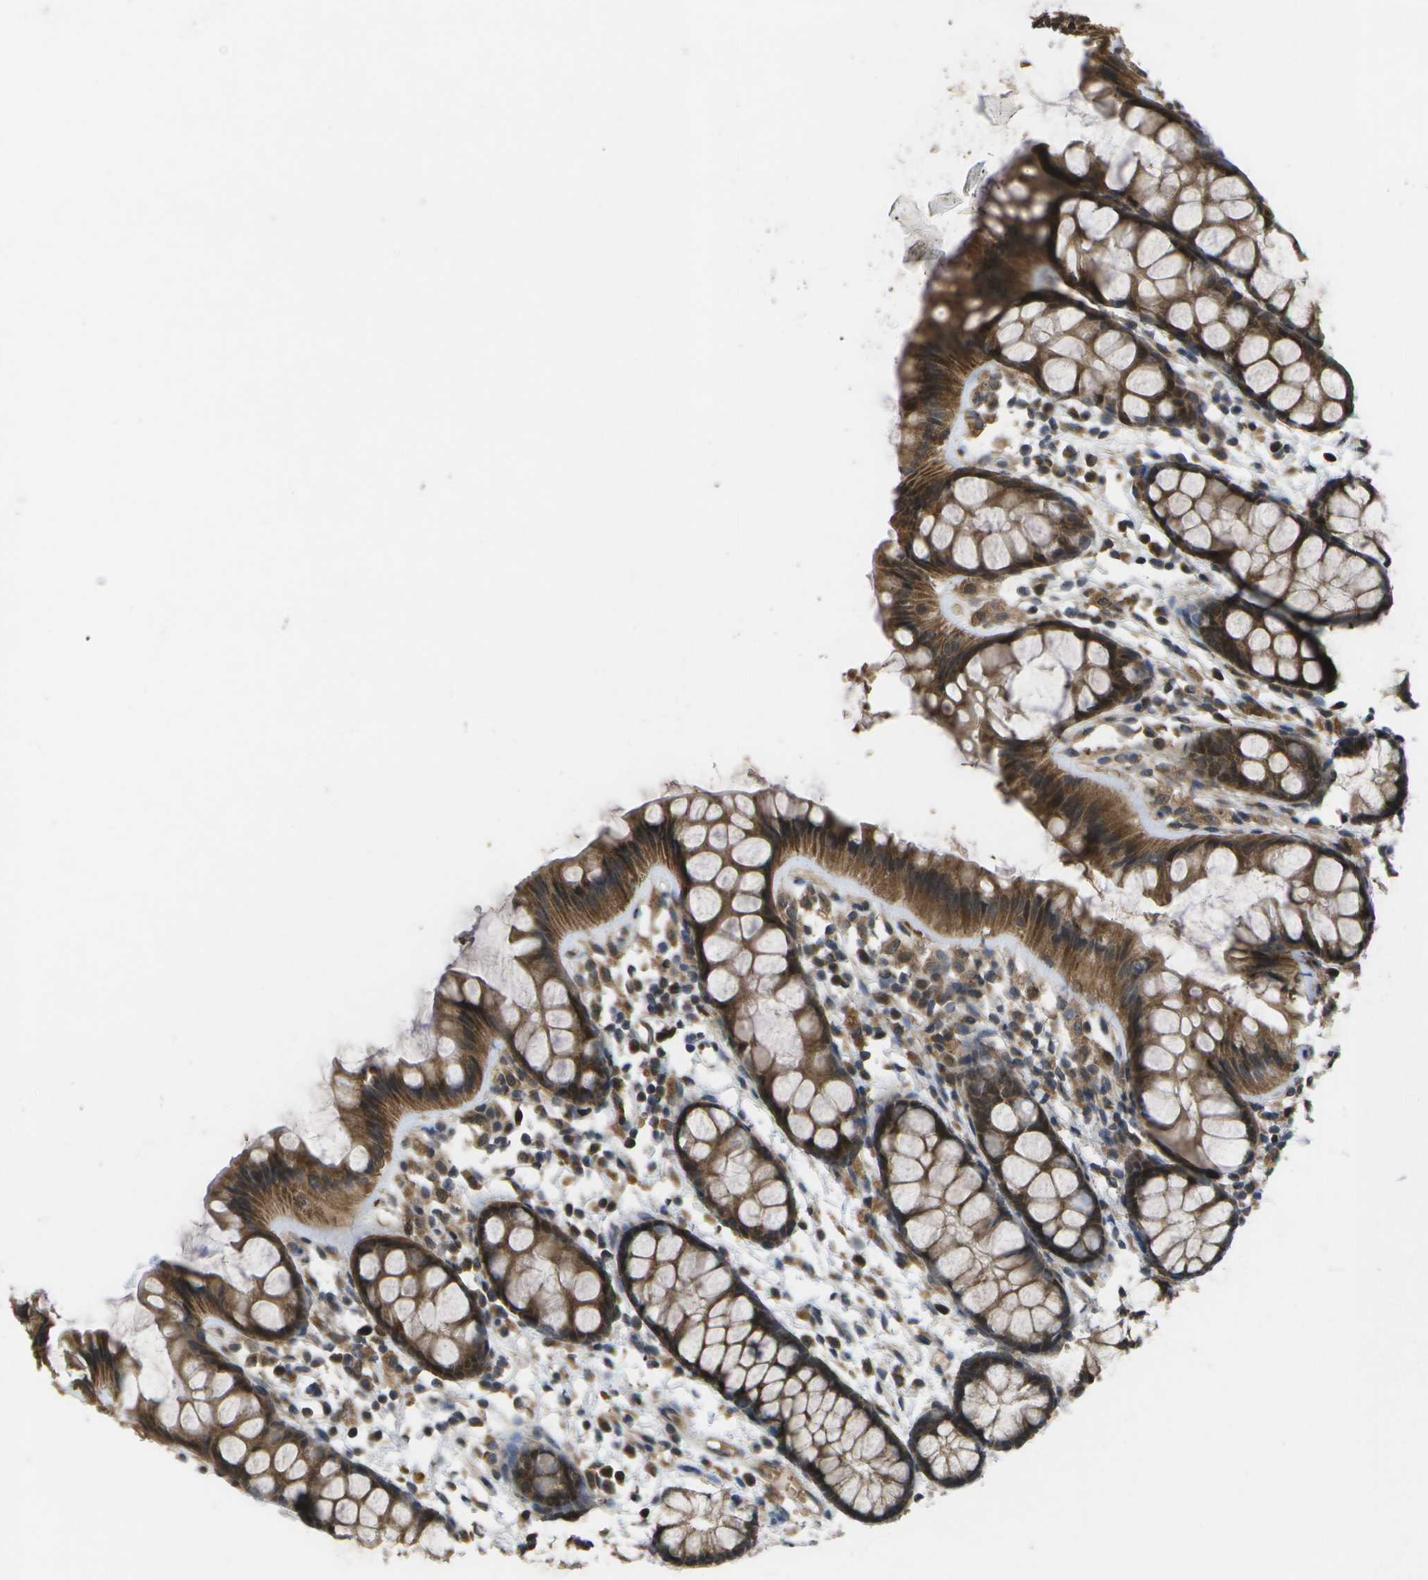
{"staining": {"intensity": "strong", "quantity": ">75%", "location": "cytoplasmic/membranous,nuclear"}, "tissue": "rectum", "cell_type": "Glandular cells", "image_type": "normal", "snomed": [{"axis": "morphology", "description": "Normal tissue, NOS"}, {"axis": "topography", "description": "Rectum"}], "caption": "DAB (3,3'-diaminobenzidine) immunohistochemical staining of normal rectum displays strong cytoplasmic/membranous,nuclear protein positivity in approximately >75% of glandular cells.", "gene": "ALAS1", "patient": {"sex": "female", "age": 66}}